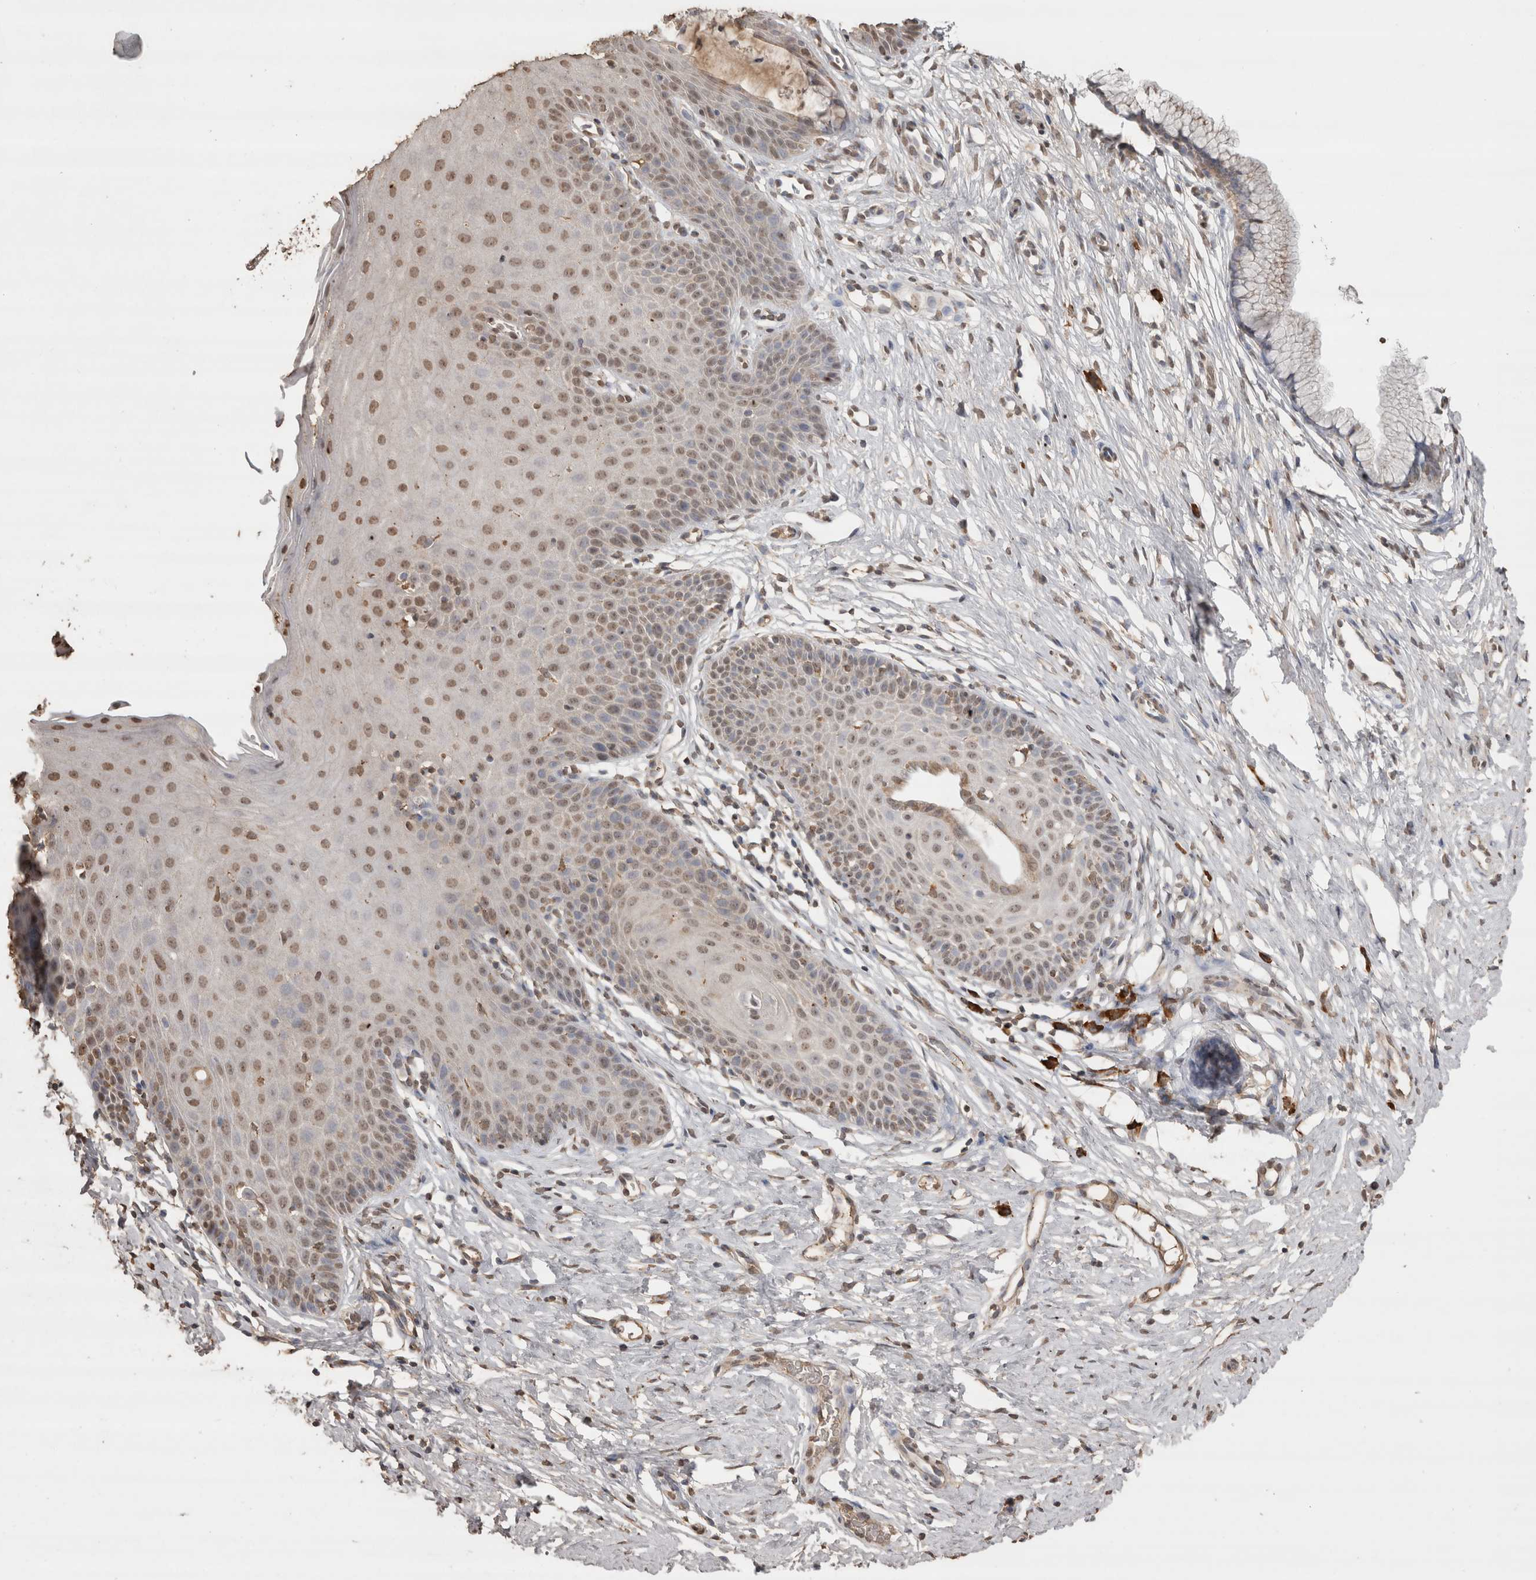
{"staining": {"intensity": "weak", "quantity": "<25%", "location": "cytoplasmic/membranous"}, "tissue": "cervix", "cell_type": "Glandular cells", "image_type": "normal", "snomed": [{"axis": "morphology", "description": "Normal tissue, NOS"}, {"axis": "topography", "description": "Cervix"}], "caption": "The photomicrograph reveals no staining of glandular cells in normal cervix.", "gene": "CRELD2", "patient": {"sex": "female", "age": 36}}